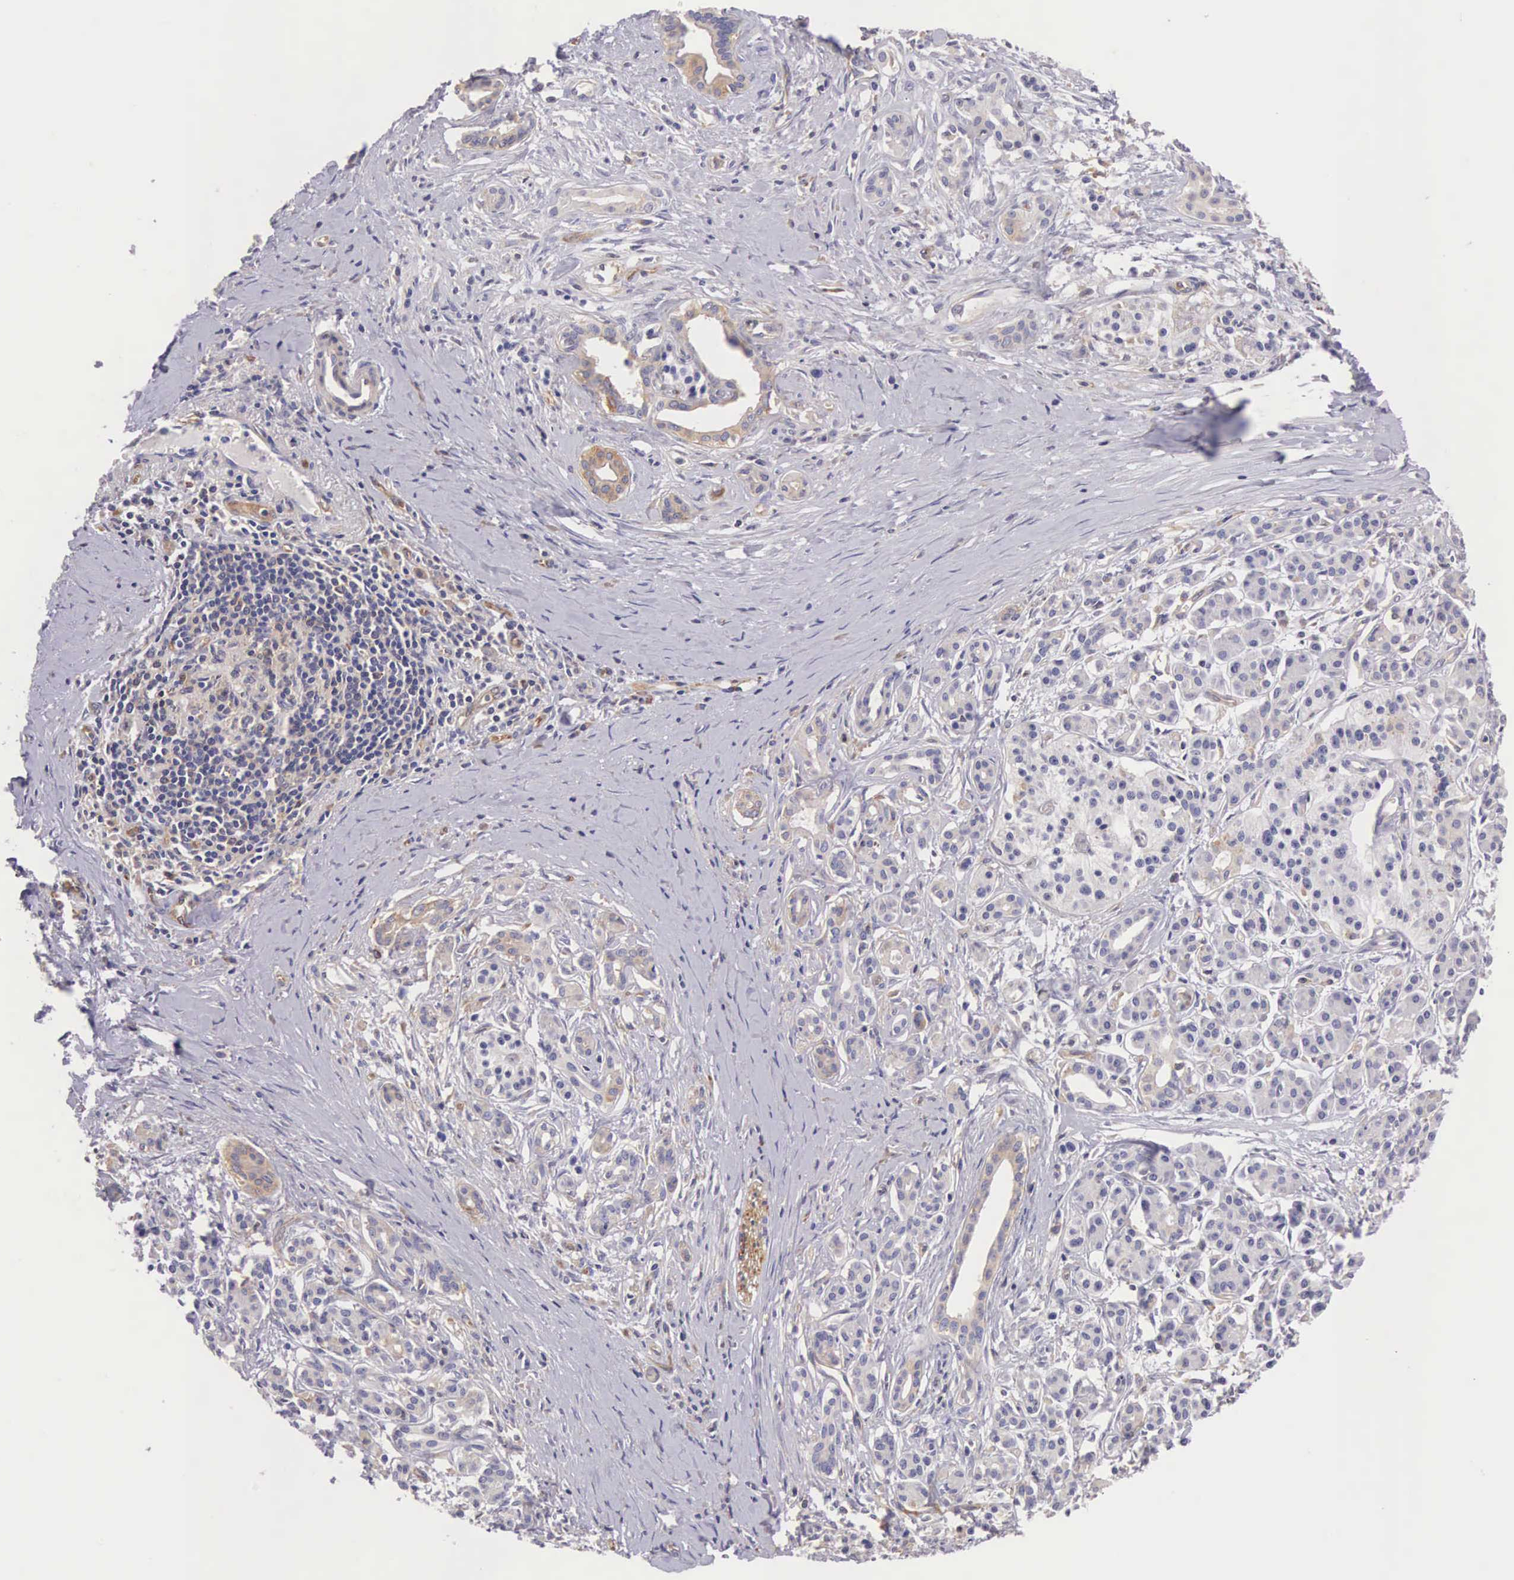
{"staining": {"intensity": "negative", "quantity": "none", "location": "none"}, "tissue": "pancreatic cancer", "cell_type": "Tumor cells", "image_type": "cancer", "snomed": [{"axis": "morphology", "description": "Adenocarcinoma, NOS"}, {"axis": "topography", "description": "Pancreas"}], "caption": "Pancreatic adenocarcinoma was stained to show a protein in brown. There is no significant positivity in tumor cells.", "gene": "OSBPL3", "patient": {"sex": "male", "age": 59}}